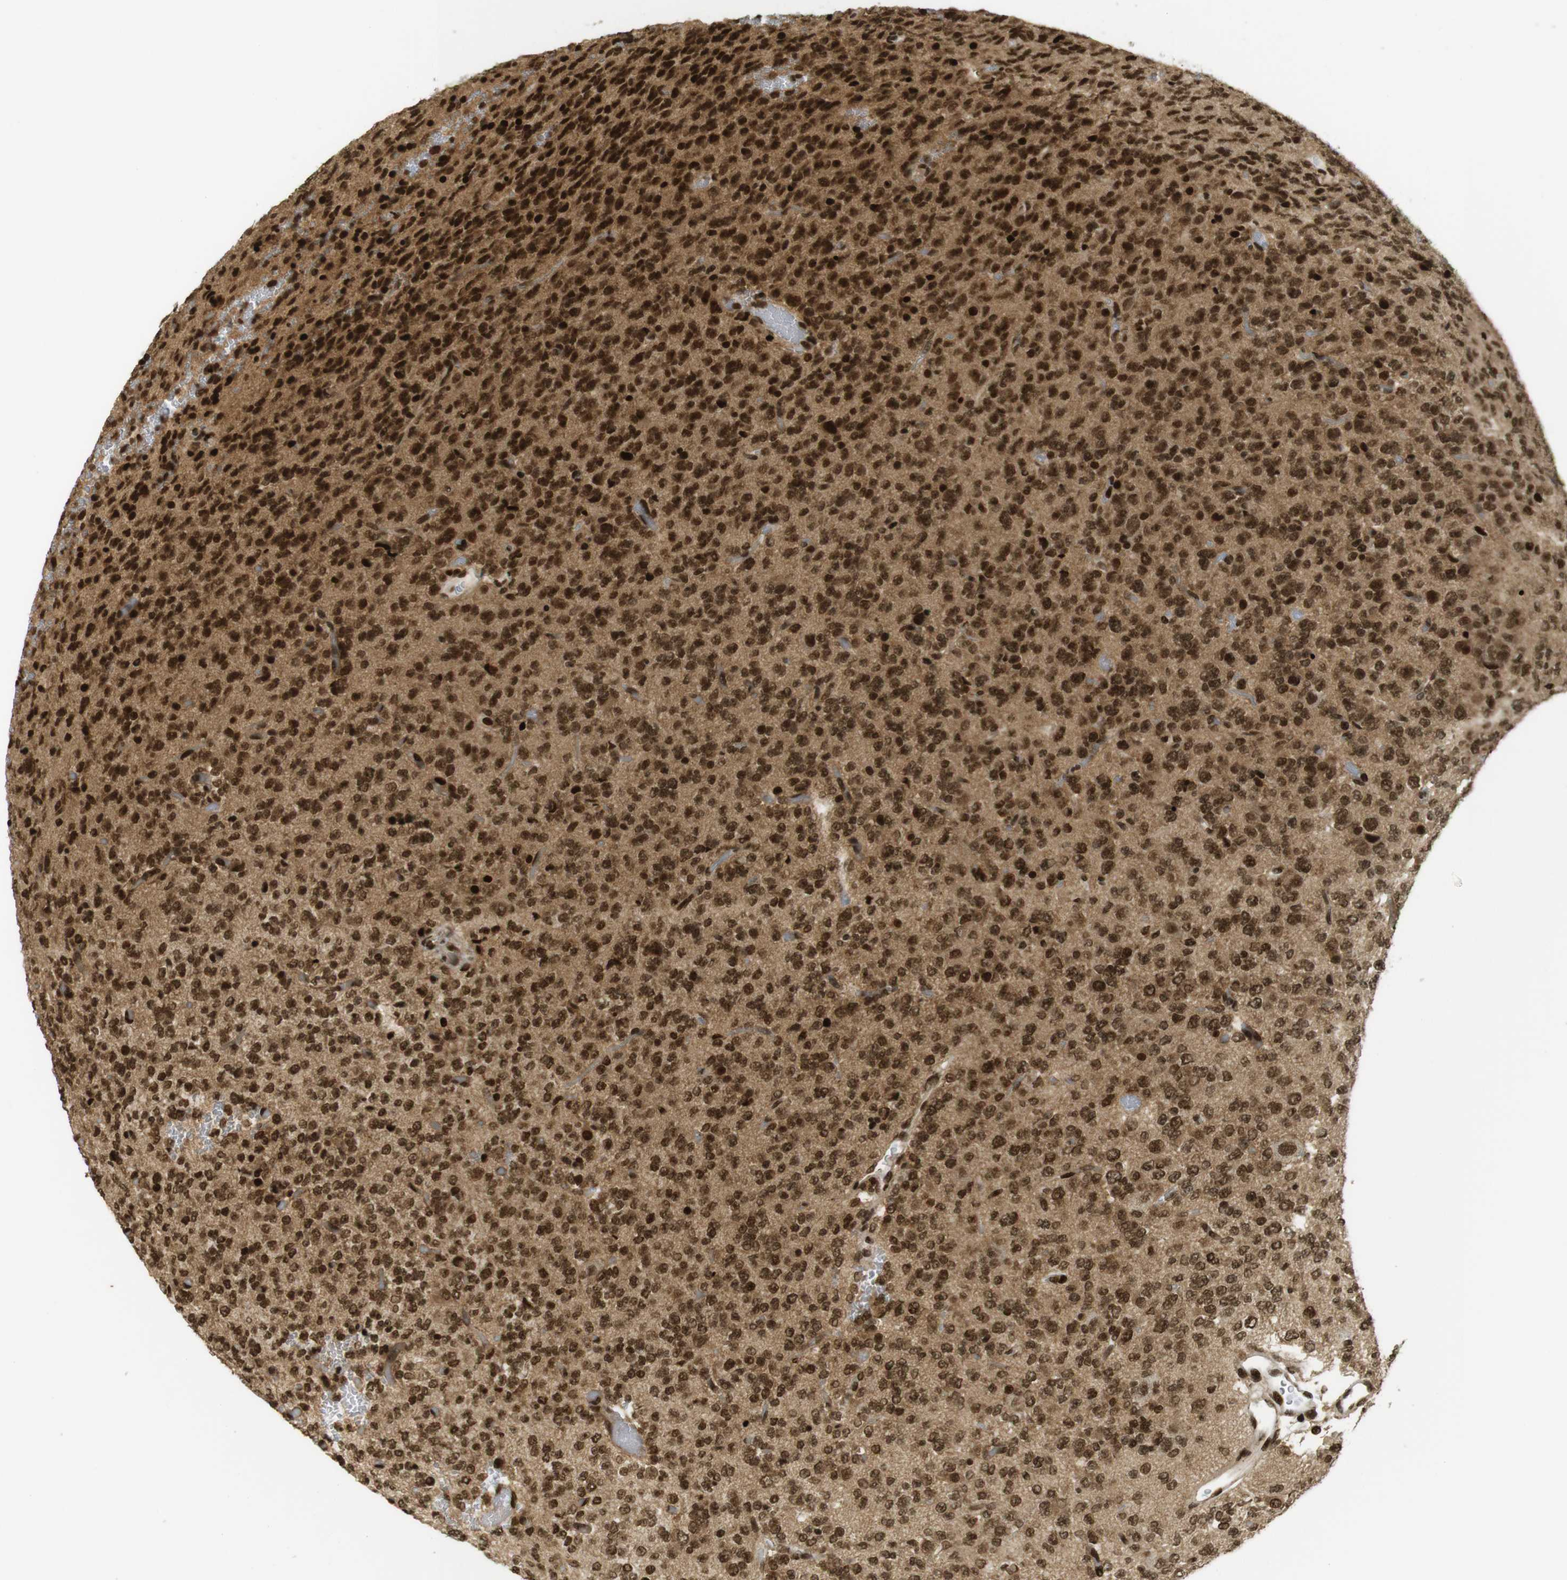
{"staining": {"intensity": "strong", "quantity": ">75%", "location": "cytoplasmic/membranous,nuclear"}, "tissue": "glioma", "cell_type": "Tumor cells", "image_type": "cancer", "snomed": [{"axis": "morphology", "description": "Glioma, malignant, Low grade"}, {"axis": "topography", "description": "Brain"}], "caption": "Low-grade glioma (malignant) was stained to show a protein in brown. There is high levels of strong cytoplasmic/membranous and nuclear expression in about >75% of tumor cells.", "gene": "RUVBL2", "patient": {"sex": "male", "age": 38}}